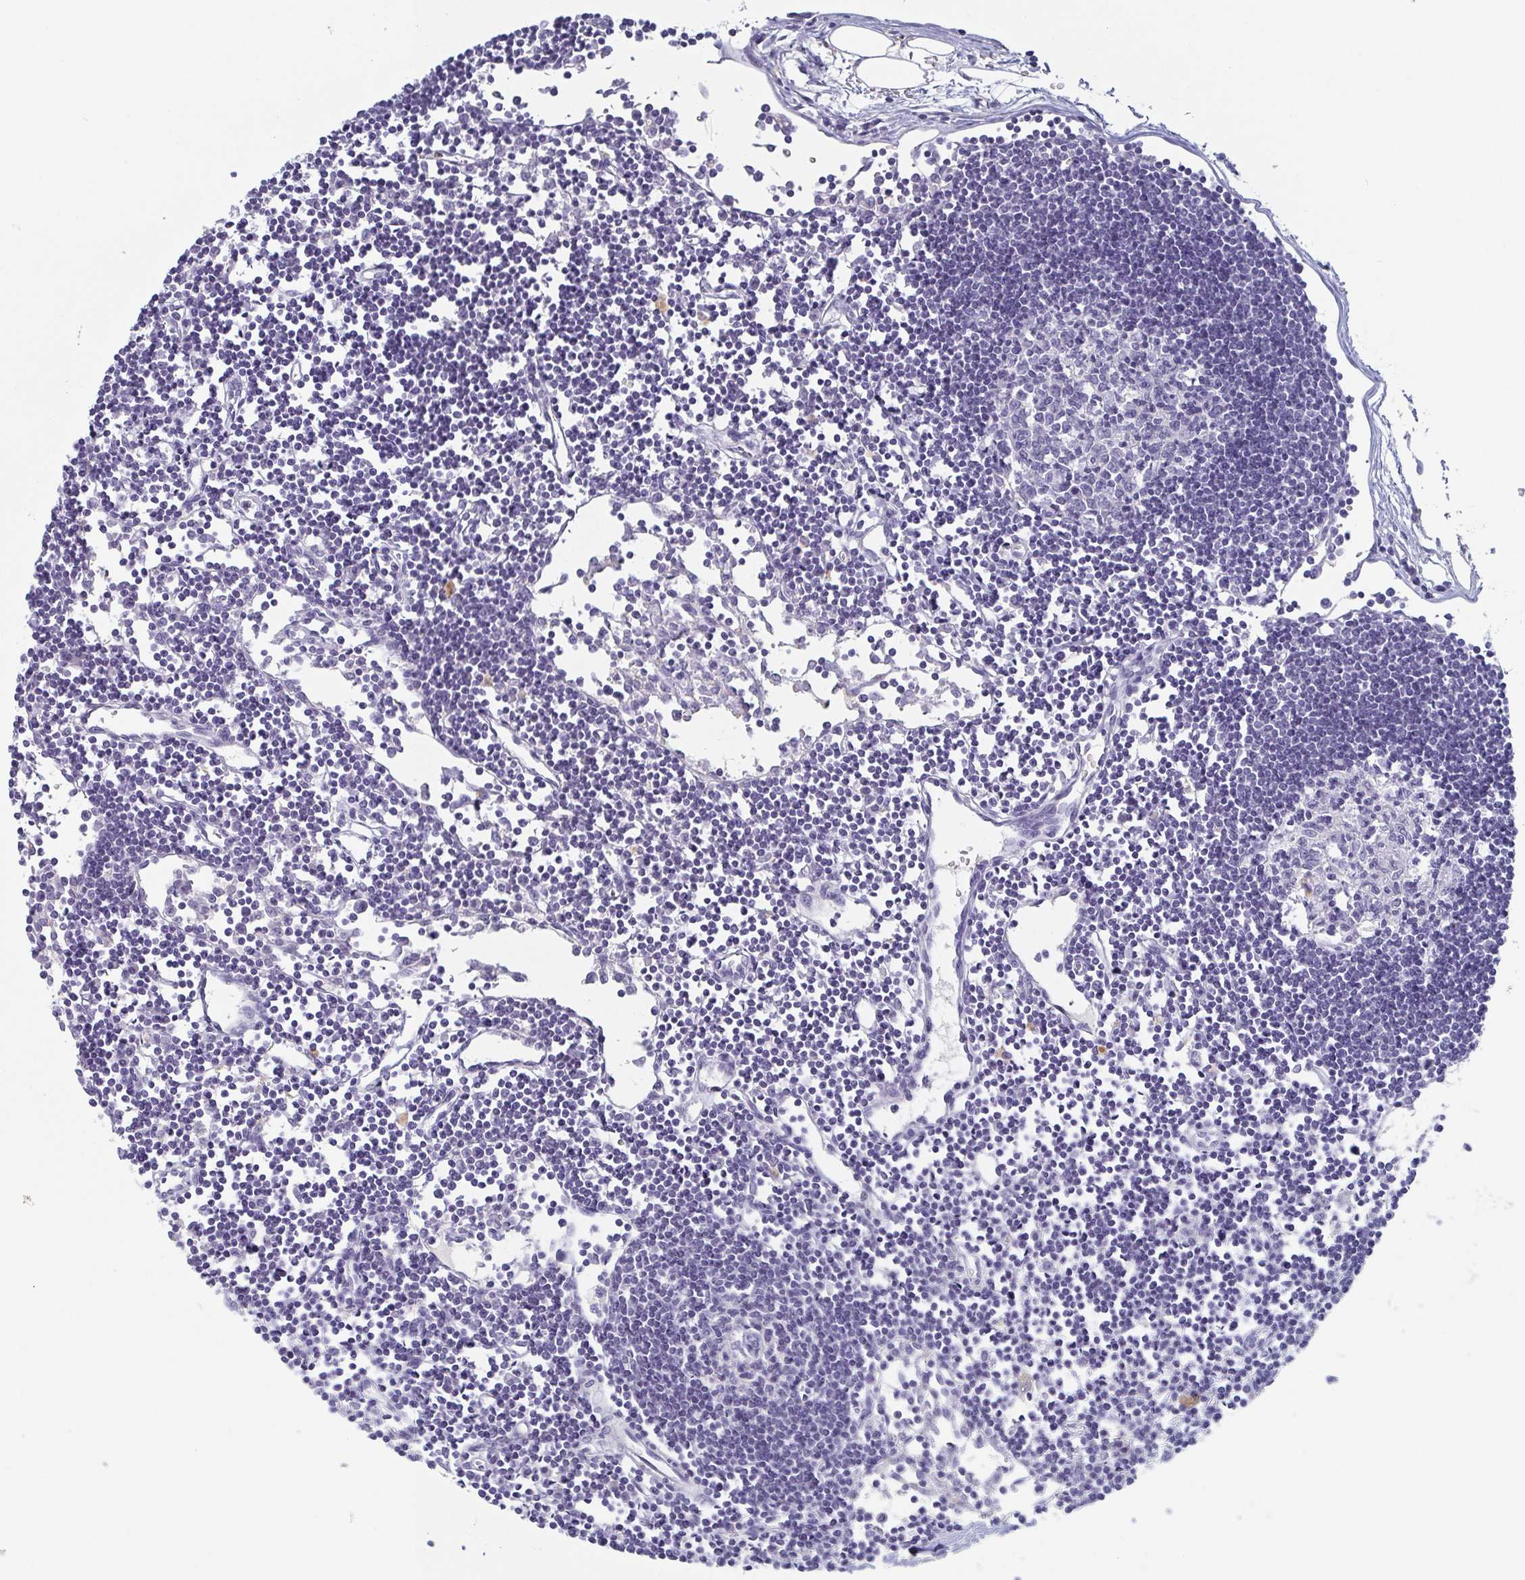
{"staining": {"intensity": "negative", "quantity": "none", "location": "none"}, "tissue": "lymph node", "cell_type": "Germinal center cells", "image_type": "normal", "snomed": [{"axis": "morphology", "description": "Normal tissue, NOS"}, {"axis": "topography", "description": "Lymph node"}], "caption": "Germinal center cells are negative for brown protein staining in unremarkable lymph node.", "gene": "ITLN1", "patient": {"sex": "female", "age": 65}}